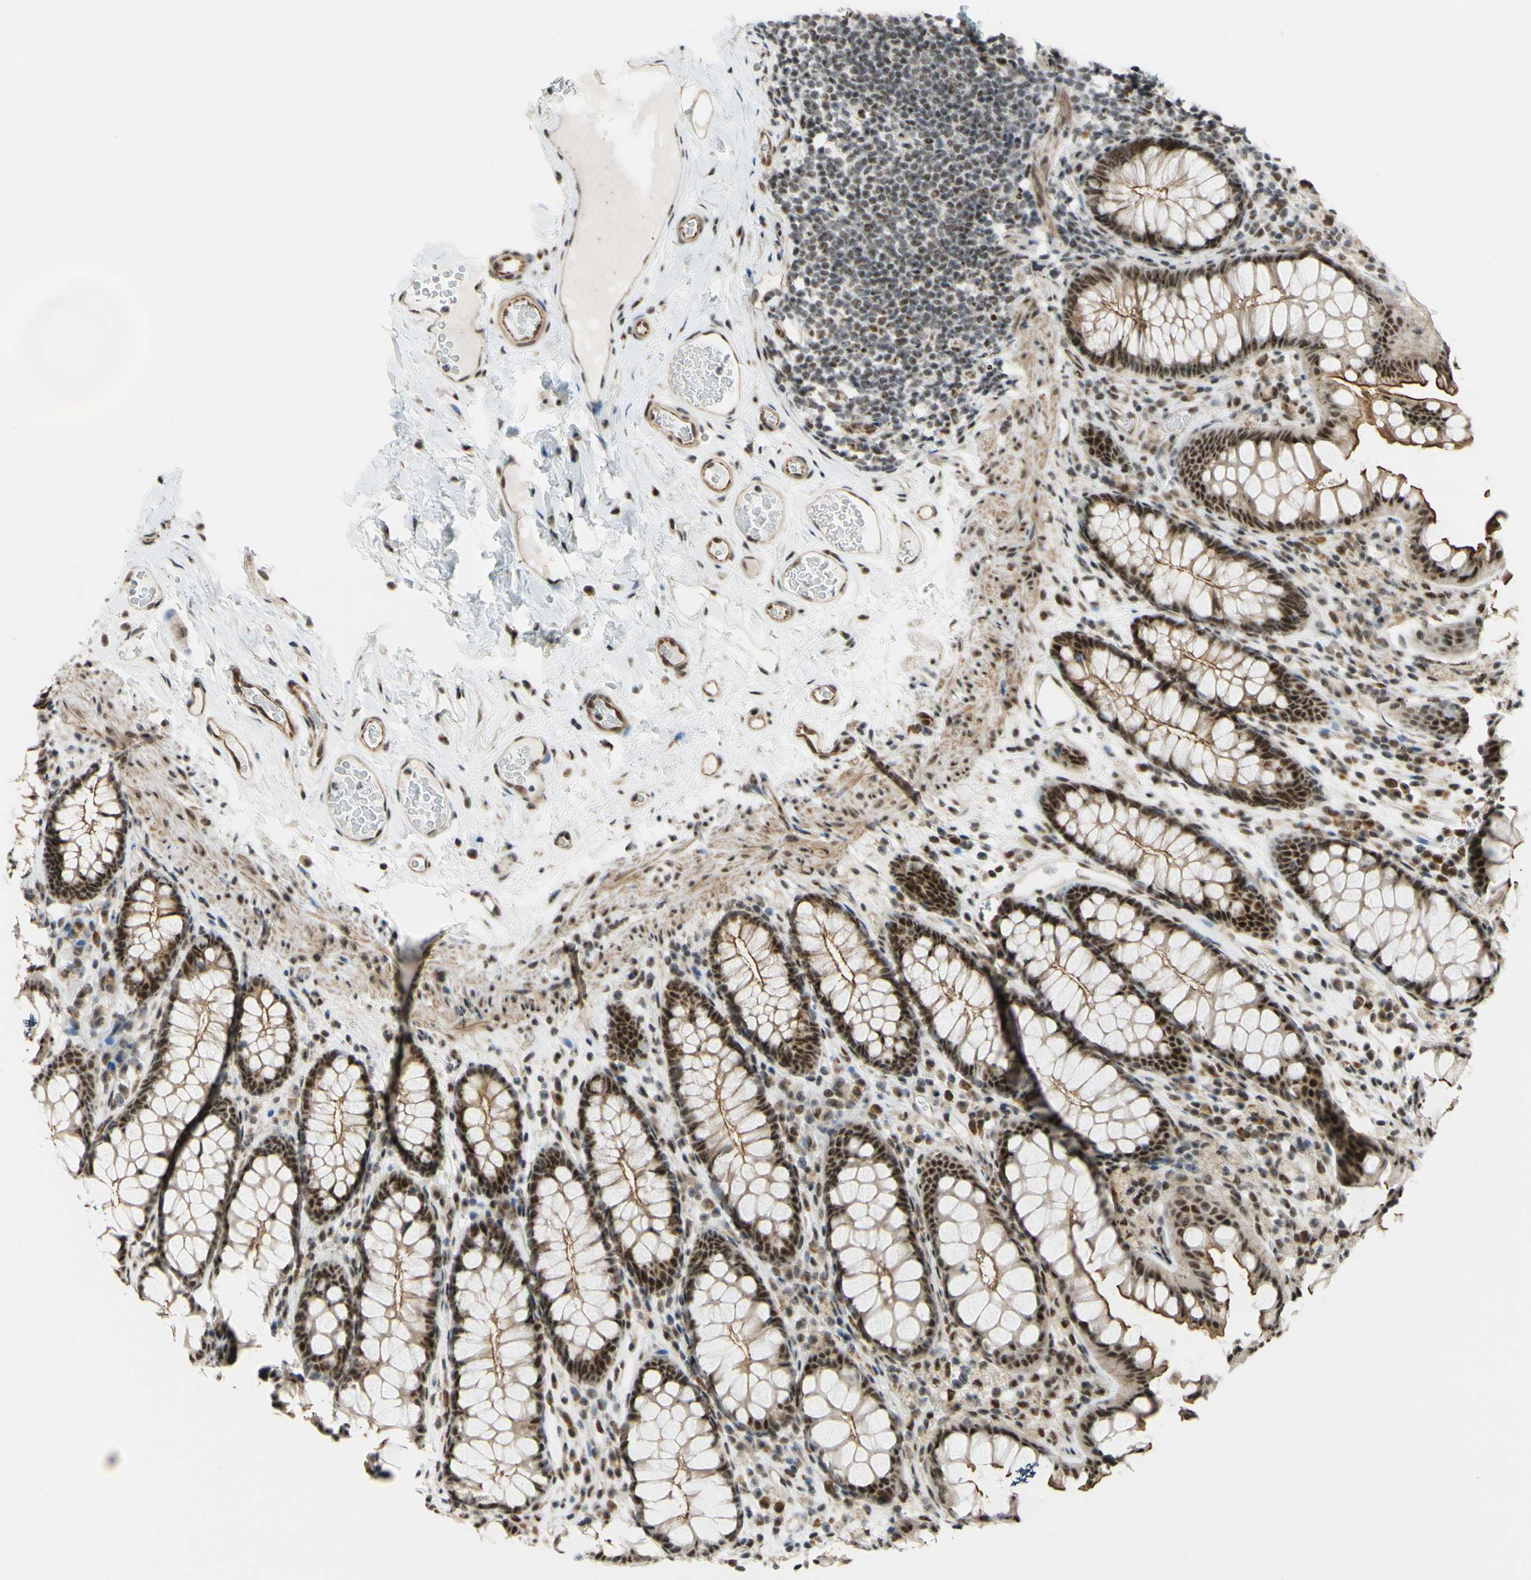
{"staining": {"intensity": "moderate", "quantity": ">75%", "location": "cytoplasmic/membranous,nuclear"}, "tissue": "colon", "cell_type": "Endothelial cells", "image_type": "normal", "snomed": [{"axis": "morphology", "description": "Normal tissue, NOS"}, {"axis": "topography", "description": "Colon"}], "caption": "The immunohistochemical stain shows moderate cytoplasmic/membranous,nuclear staining in endothelial cells of unremarkable colon.", "gene": "SAP18", "patient": {"sex": "female", "age": 55}}